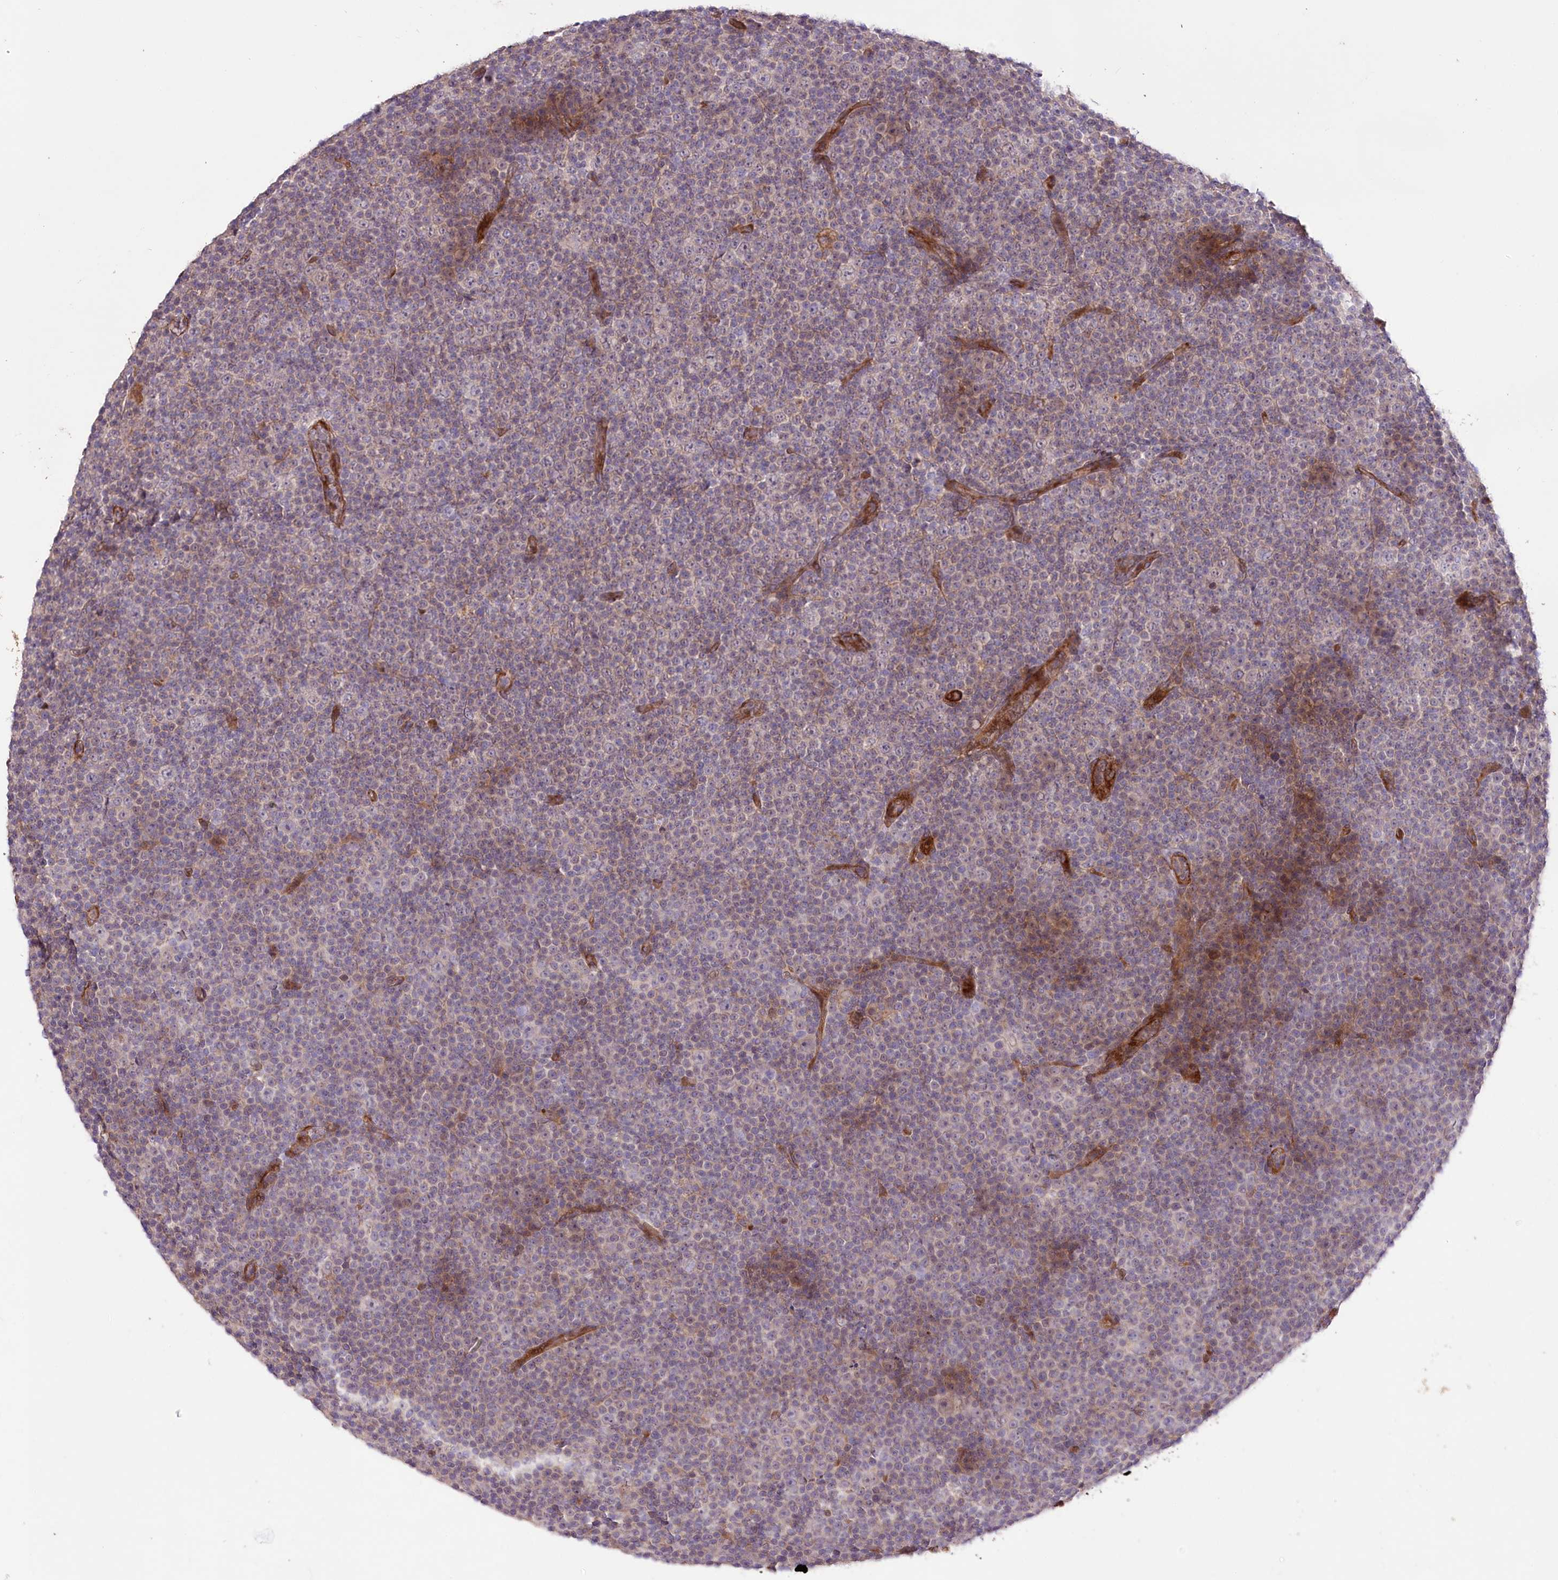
{"staining": {"intensity": "negative", "quantity": "none", "location": "none"}, "tissue": "lymphoma", "cell_type": "Tumor cells", "image_type": "cancer", "snomed": [{"axis": "morphology", "description": "Malignant lymphoma, non-Hodgkin's type, Low grade"}, {"axis": "topography", "description": "Lymph node"}], "caption": "This is a histopathology image of immunohistochemistry staining of lymphoma, which shows no expression in tumor cells.", "gene": "TRUB1", "patient": {"sex": "female", "age": 67}}